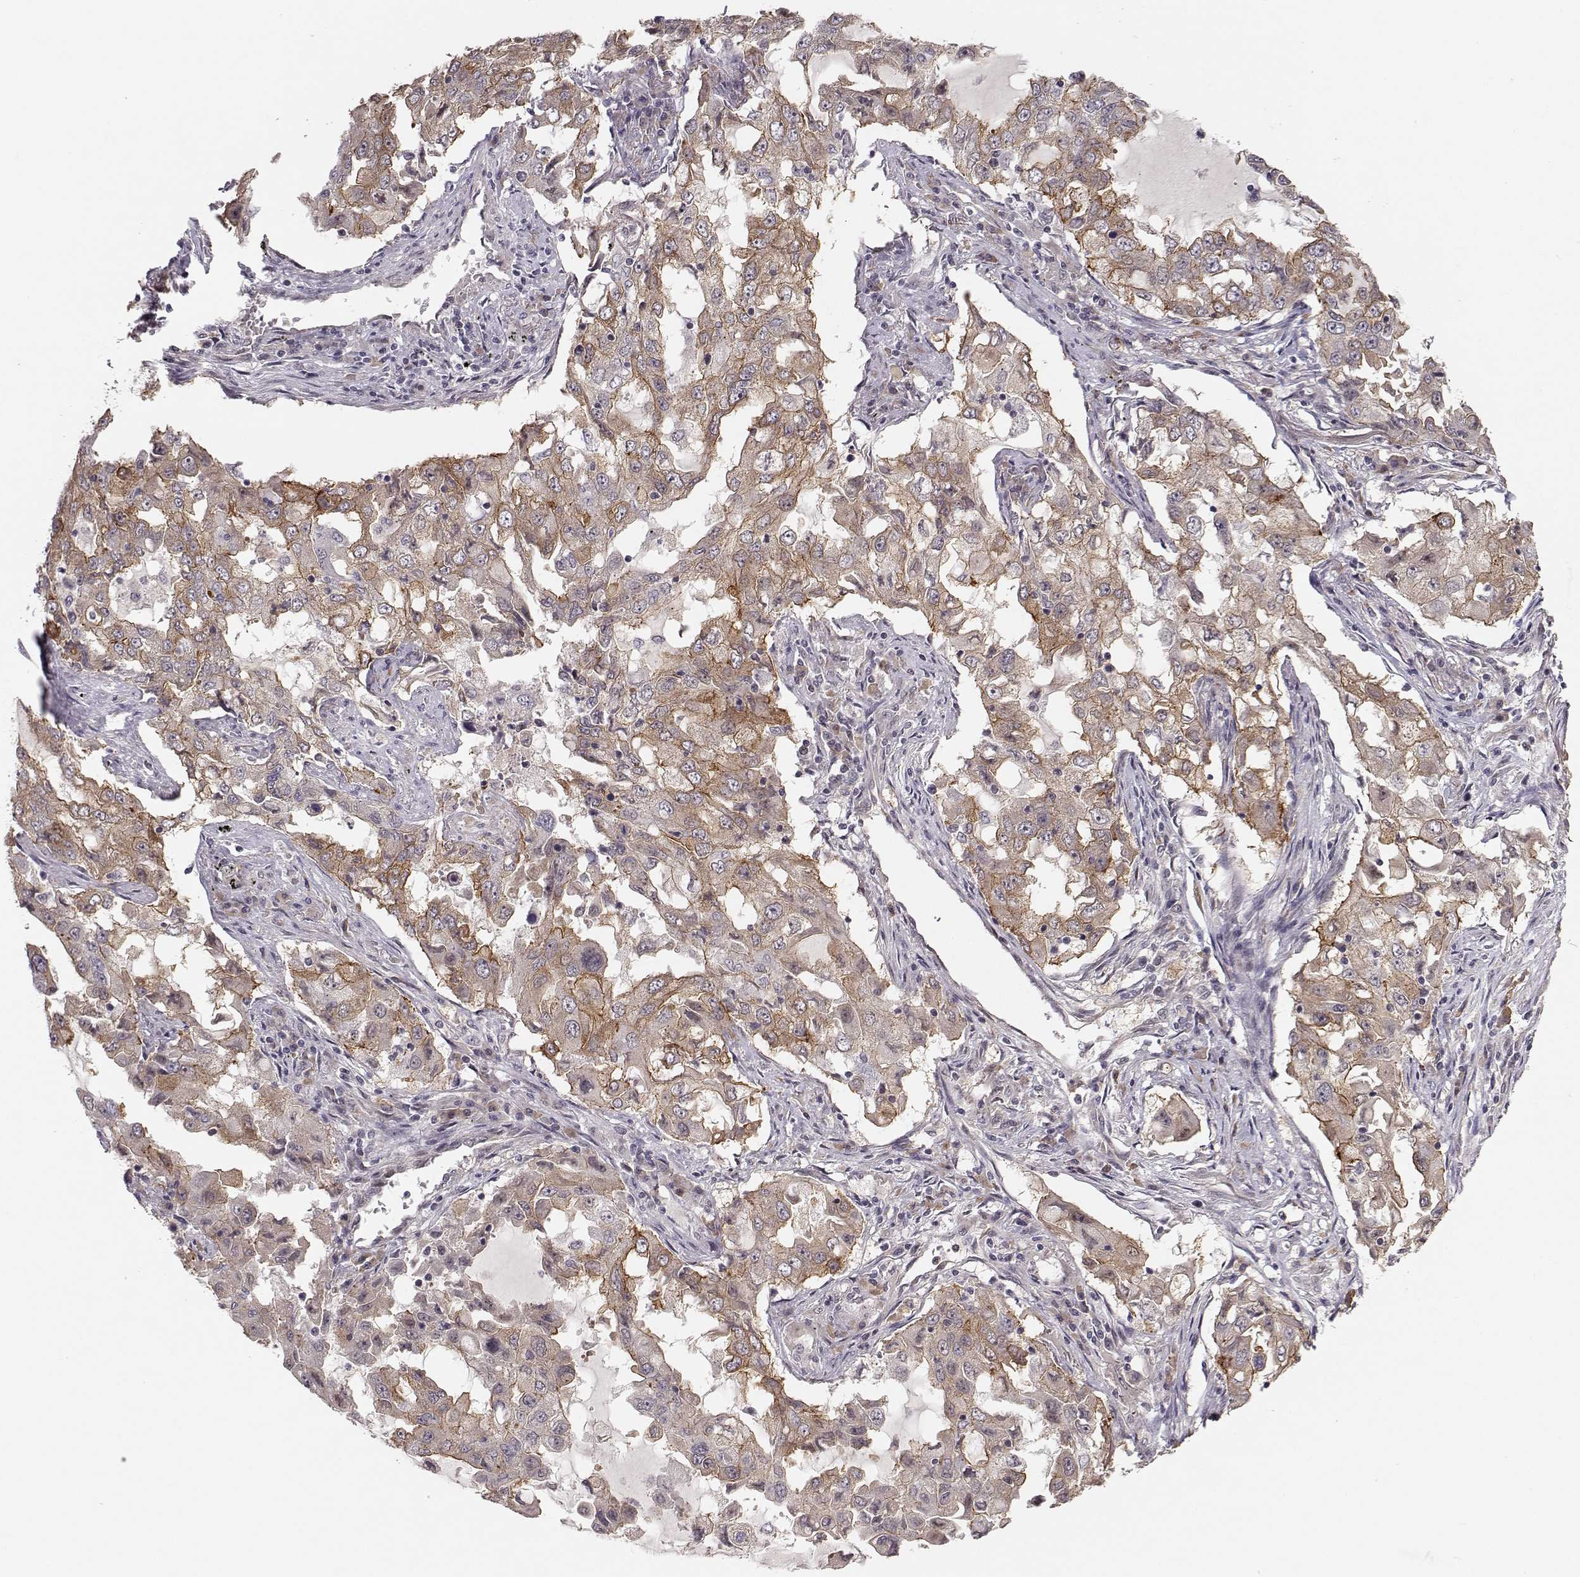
{"staining": {"intensity": "moderate", "quantity": "25%-75%", "location": "cytoplasmic/membranous"}, "tissue": "lung cancer", "cell_type": "Tumor cells", "image_type": "cancer", "snomed": [{"axis": "morphology", "description": "Adenocarcinoma, NOS"}, {"axis": "topography", "description": "Lung"}], "caption": "DAB immunohistochemical staining of lung cancer (adenocarcinoma) exhibits moderate cytoplasmic/membranous protein expression in approximately 25%-75% of tumor cells.", "gene": "PLEKHG3", "patient": {"sex": "female", "age": 61}}